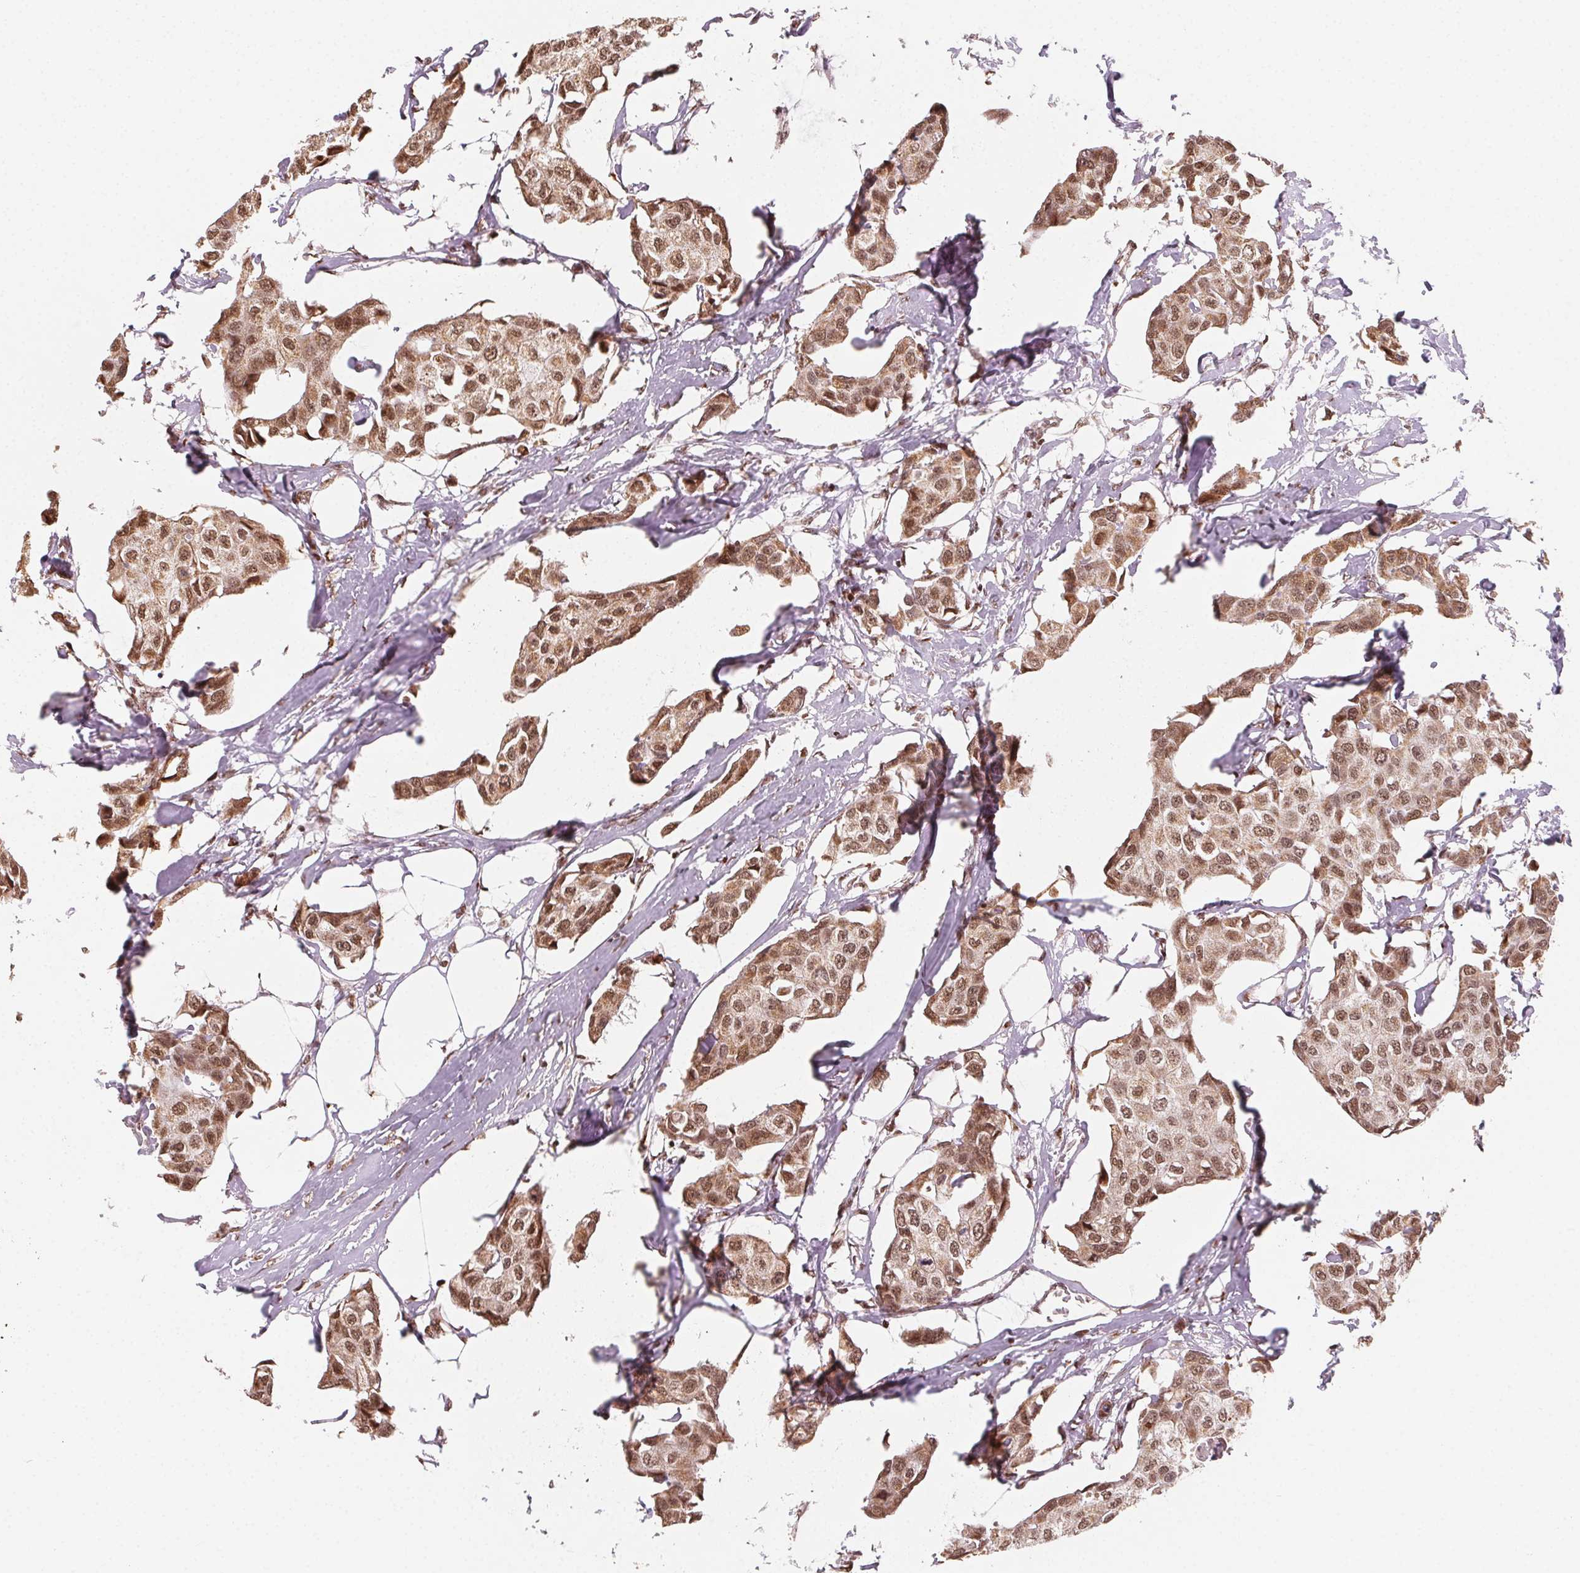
{"staining": {"intensity": "moderate", "quantity": ">75%", "location": "cytoplasmic/membranous,nuclear"}, "tissue": "breast cancer", "cell_type": "Tumor cells", "image_type": "cancer", "snomed": [{"axis": "morphology", "description": "Duct carcinoma"}, {"axis": "topography", "description": "Breast"}], "caption": "A medium amount of moderate cytoplasmic/membranous and nuclear staining is present in about >75% of tumor cells in infiltrating ductal carcinoma (breast) tissue.", "gene": "TOPORS", "patient": {"sex": "female", "age": 80}}